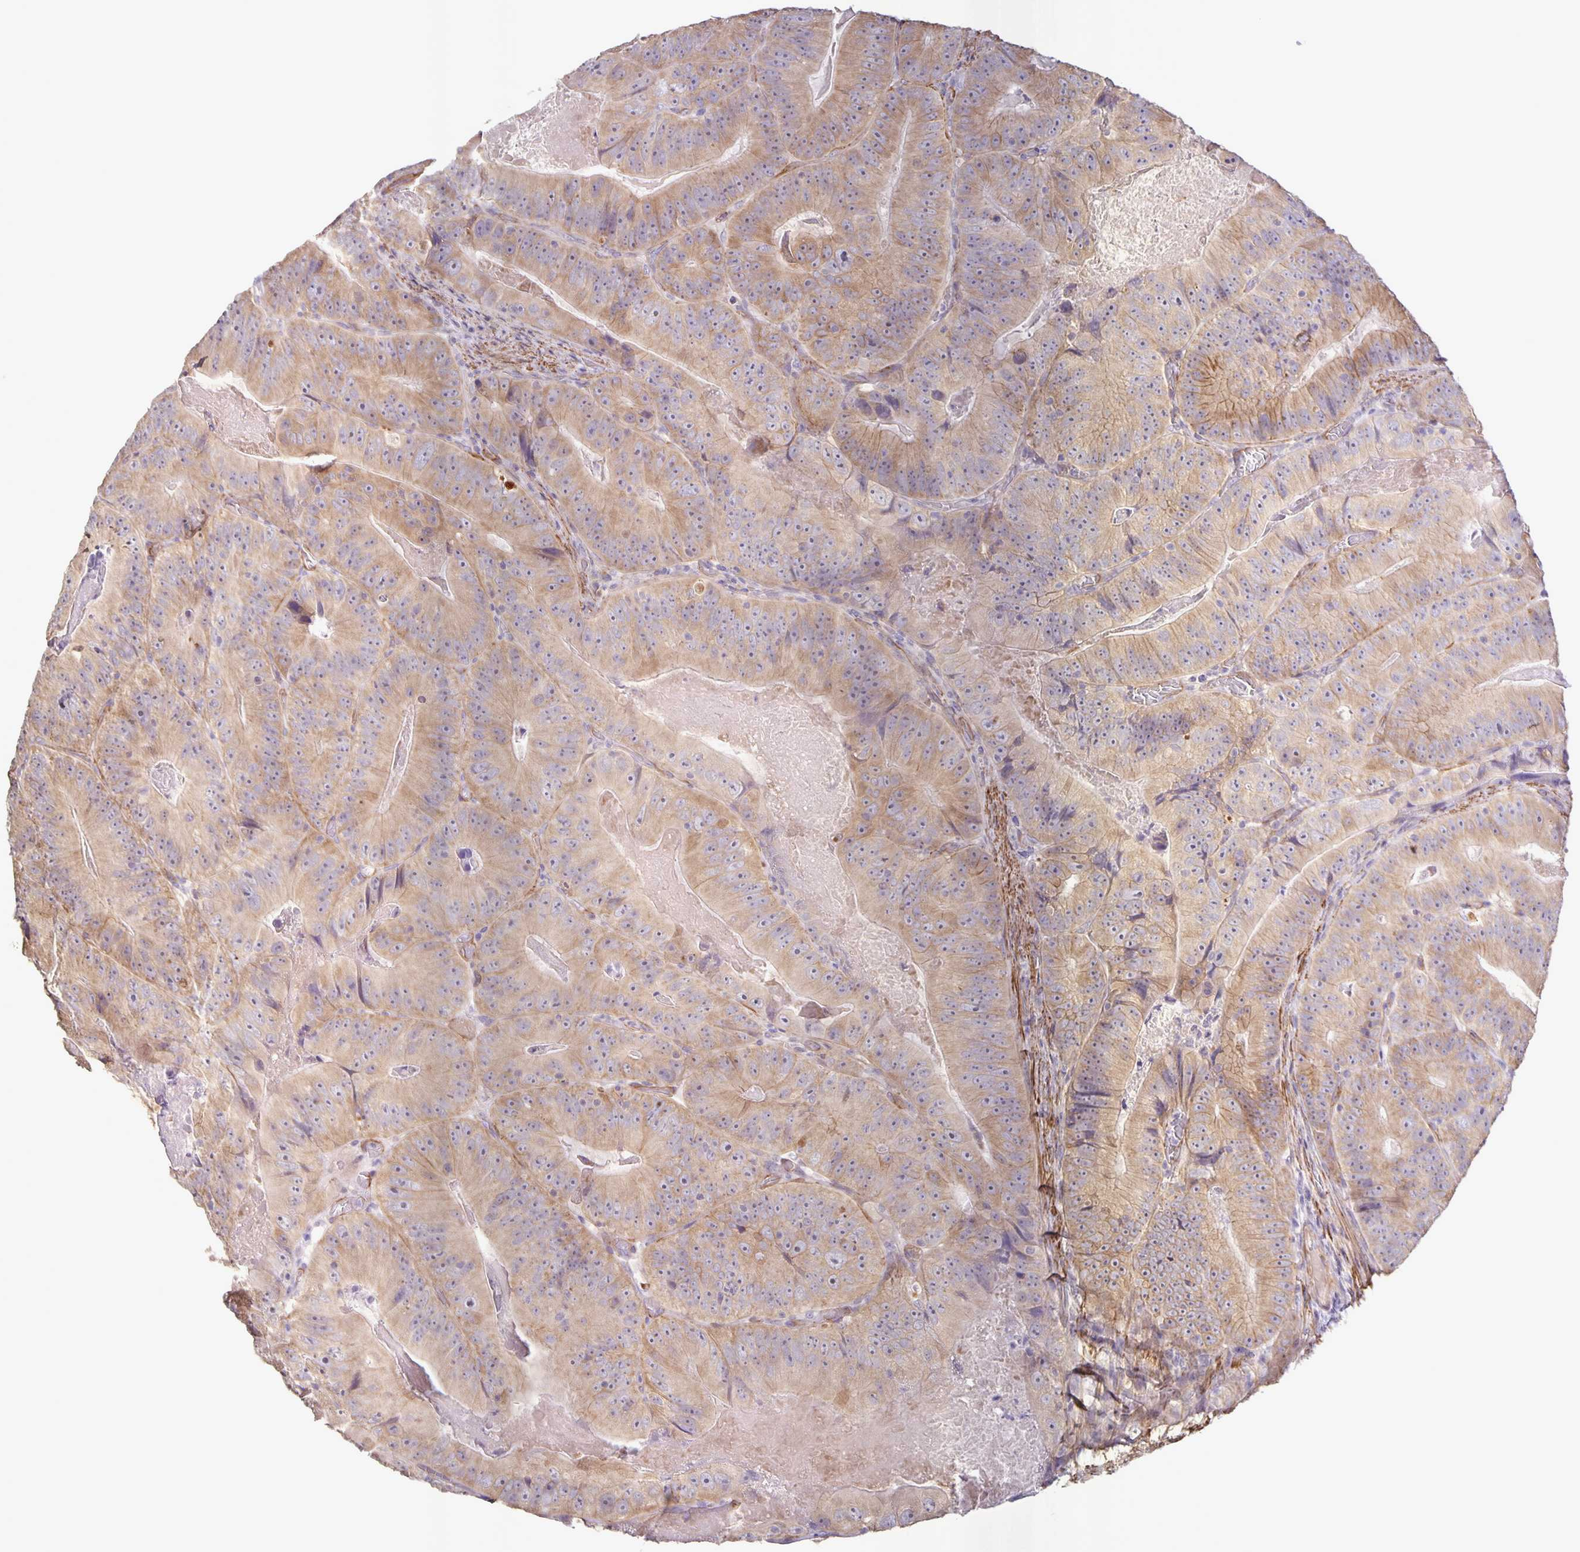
{"staining": {"intensity": "moderate", "quantity": ">75%", "location": "cytoplasmic/membranous"}, "tissue": "colorectal cancer", "cell_type": "Tumor cells", "image_type": "cancer", "snomed": [{"axis": "morphology", "description": "Adenocarcinoma, NOS"}, {"axis": "topography", "description": "Colon"}], "caption": "Adenocarcinoma (colorectal) stained with a protein marker exhibits moderate staining in tumor cells.", "gene": "SRCIN1", "patient": {"sex": "female", "age": 86}}